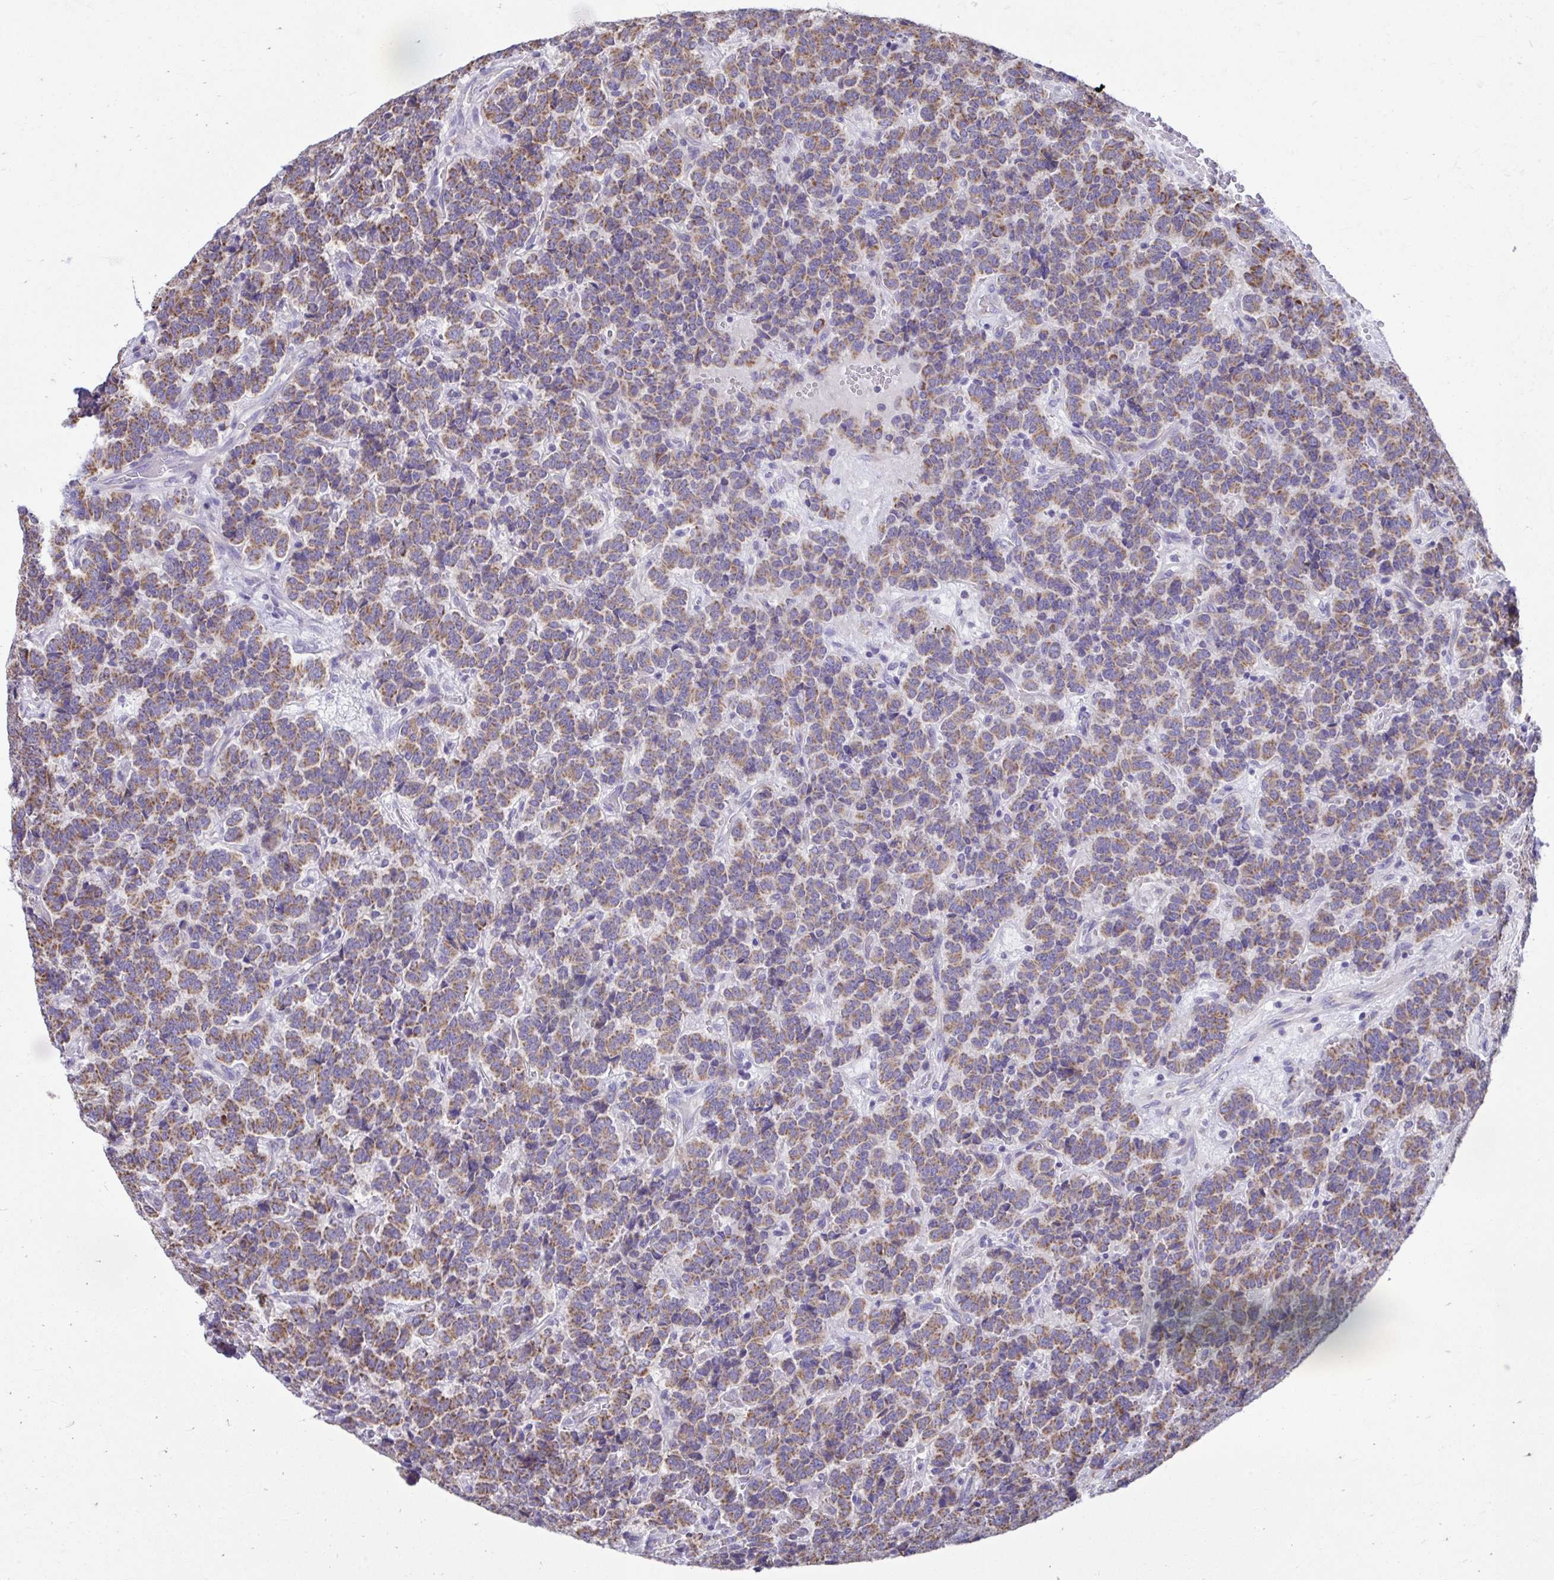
{"staining": {"intensity": "moderate", "quantity": ">75%", "location": "cytoplasmic/membranous"}, "tissue": "carcinoid", "cell_type": "Tumor cells", "image_type": "cancer", "snomed": [{"axis": "morphology", "description": "Carcinoid, malignant, NOS"}, {"axis": "topography", "description": "Pancreas"}], "caption": "Immunohistochemistry (IHC) photomicrograph of neoplastic tissue: human carcinoid (malignant) stained using immunohistochemistry exhibits medium levels of moderate protein expression localized specifically in the cytoplasmic/membranous of tumor cells, appearing as a cytoplasmic/membranous brown color.", "gene": "LINGO4", "patient": {"sex": "male", "age": 36}}